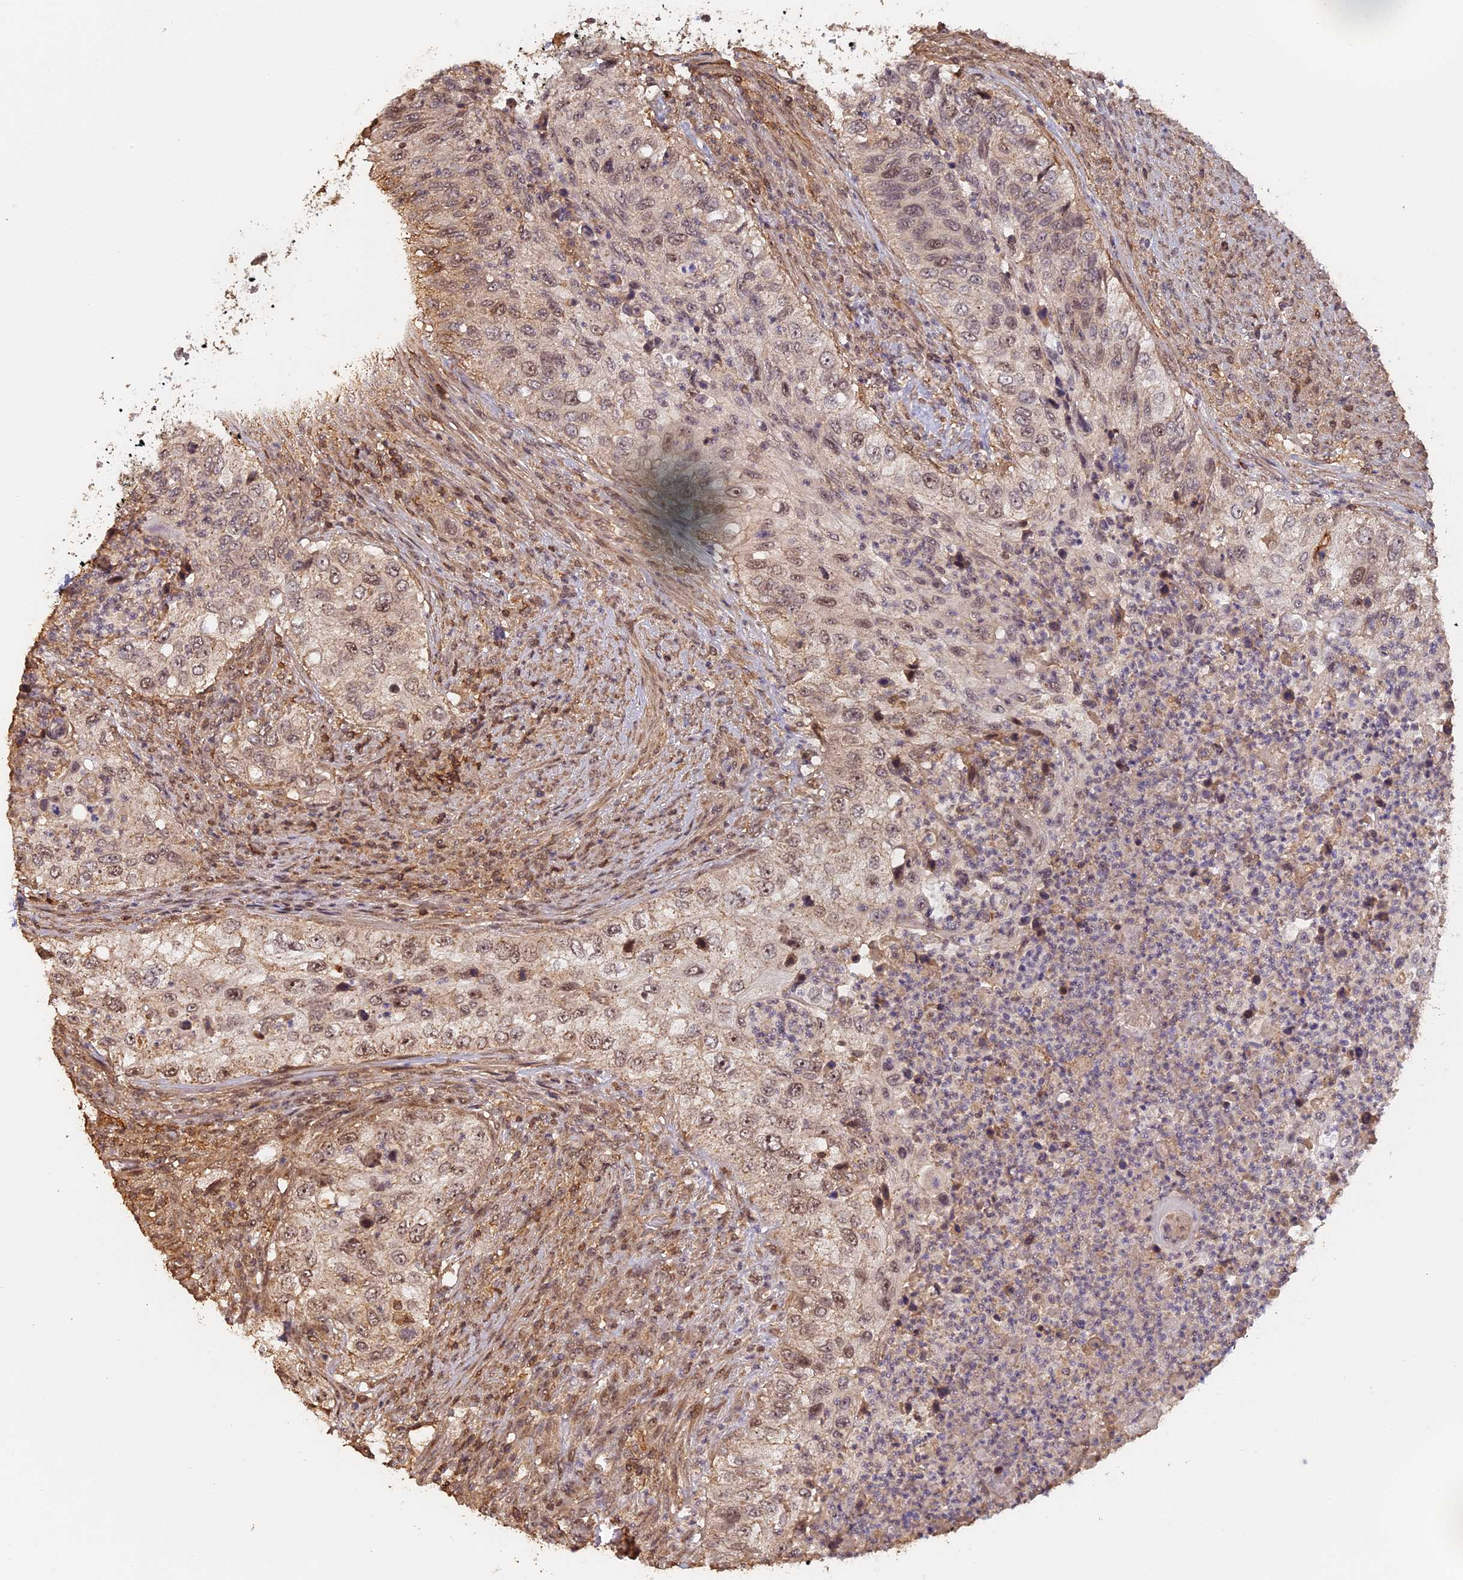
{"staining": {"intensity": "weak", "quantity": ">75%", "location": "nuclear"}, "tissue": "urothelial cancer", "cell_type": "Tumor cells", "image_type": "cancer", "snomed": [{"axis": "morphology", "description": "Urothelial carcinoma, High grade"}, {"axis": "topography", "description": "Urinary bladder"}], "caption": "This is a micrograph of IHC staining of urothelial cancer, which shows weak positivity in the nuclear of tumor cells.", "gene": "MYBL2", "patient": {"sex": "female", "age": 60}}